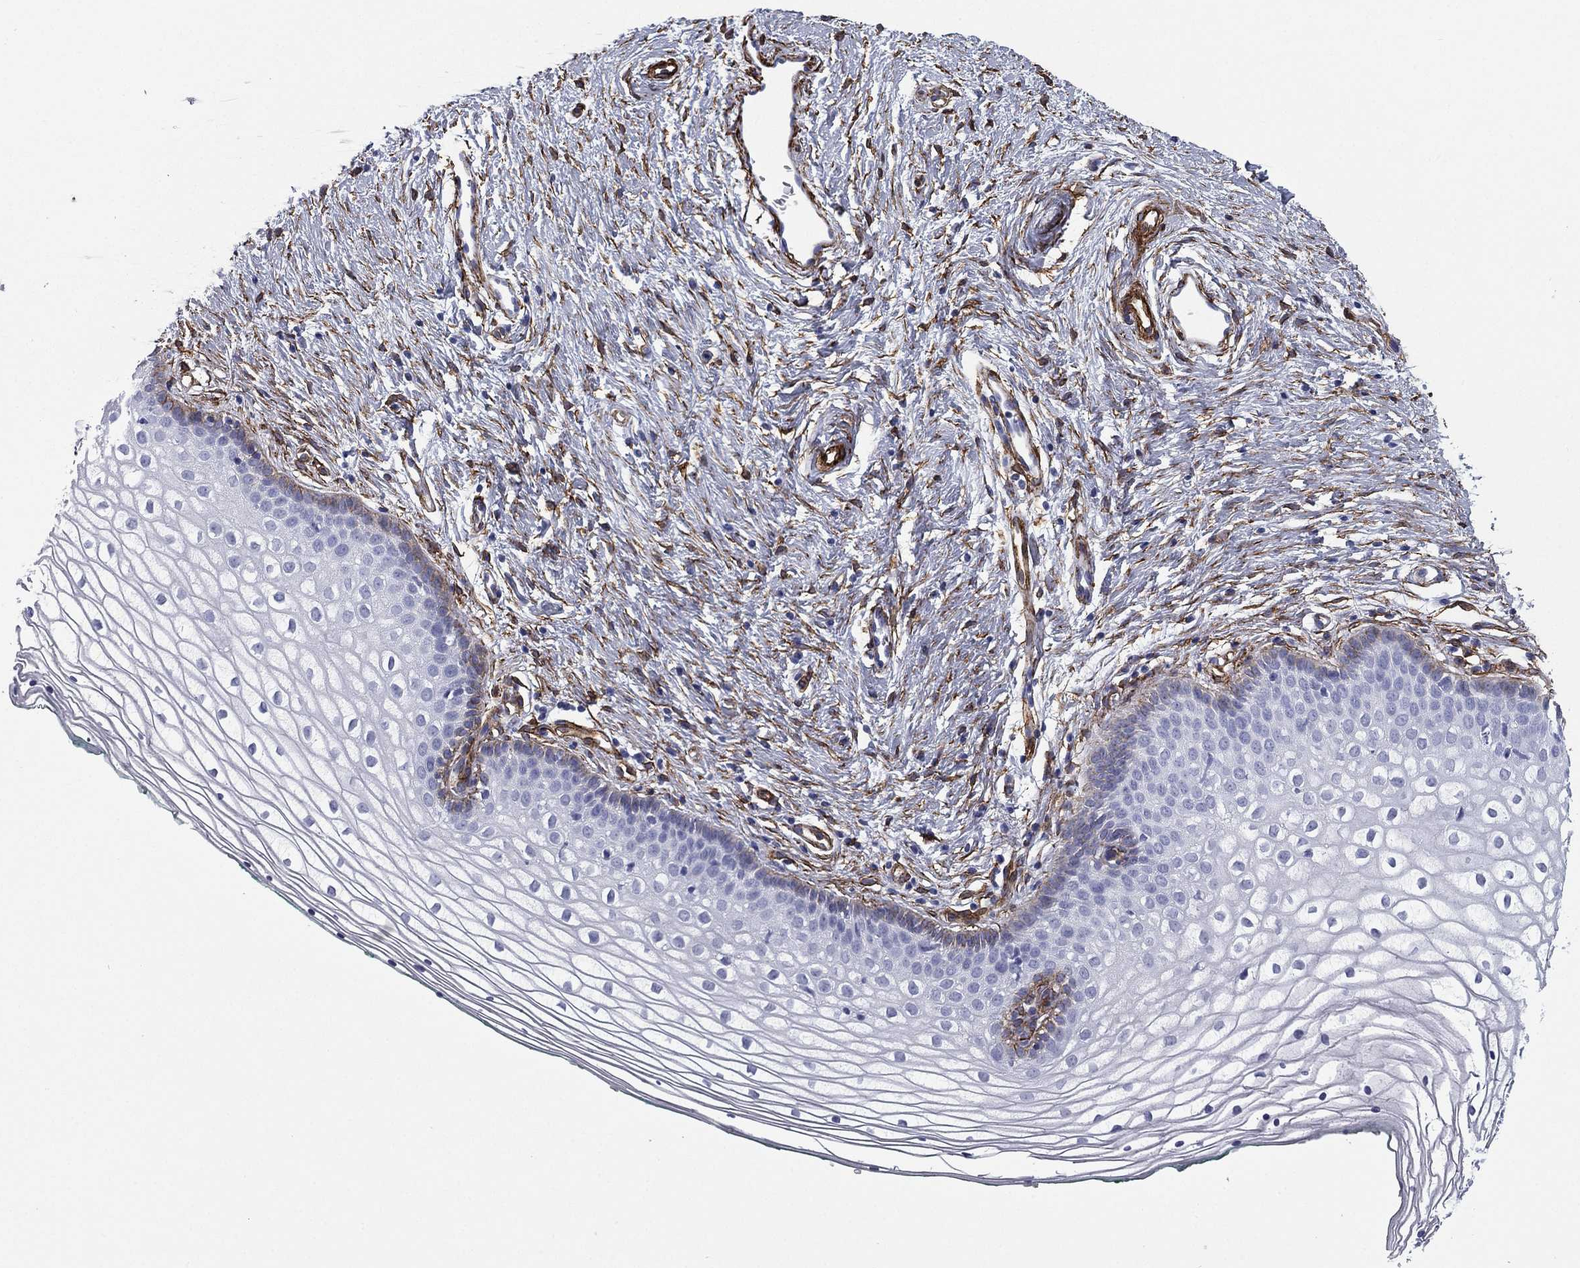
{"staining": {"intensity": "negative", "quantity": "none", "location": "none"}, "tissue": "vagina", "cell_type": "Squamous epithelial cells", "image_type": "normal", "snomed": [{"axis": "morphology", "description": "Normal tissue, NOS"}, {"axis": "topography", "description": "Vagina"}], "caption": "DAB (3,3'-diaminobenzidine) immunohistochemical staining of unremarkable vagina displays no significant positivity in squamous epithelial cells. (Brightfield microscopy of DAB immunohistochemistry (IHC) at high magnification).", "gene": "CAVIN3", "patient": {"sex": "female", "age": 36}}